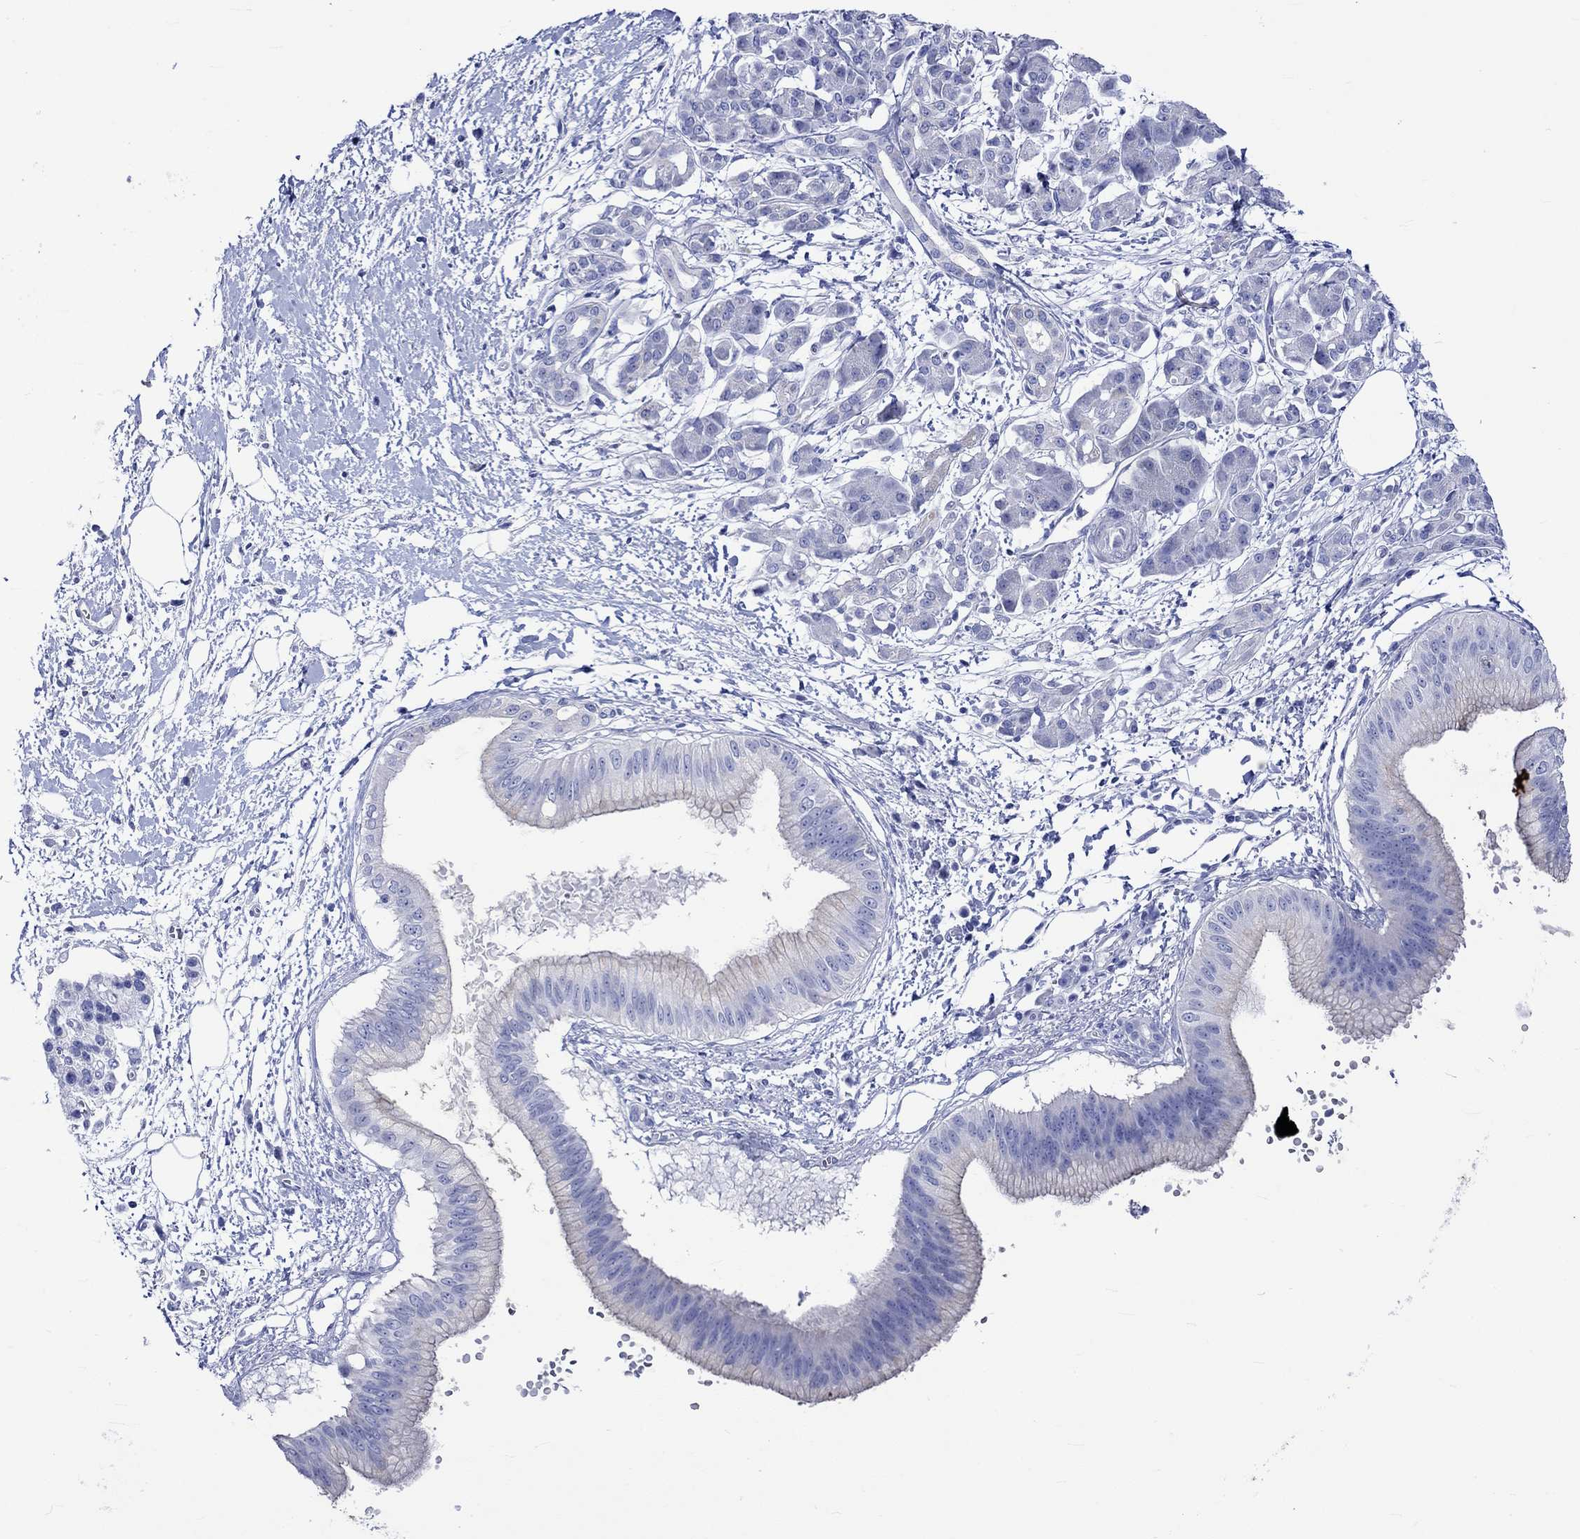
{"staining": {"intensity": "negative", "quantity": "none", "location": "none"}, "tissue": "pancreatic cancer", "cell_type": "Tumor cells", "image_type": "cancer", "snomed": [{"axis": "morphology", "description": "Adenocarcinoma, NOS"}, {"axis": "topography", "description": "Pancreas"}], "caption": "This is an immunohistochemistry (IHC) micrograph of pancreatic cancer (adenocarcinoma). There is no staining in tumor cells.", "gene": "HARBI1", "patient": {"sex": "male", "age": 72}}